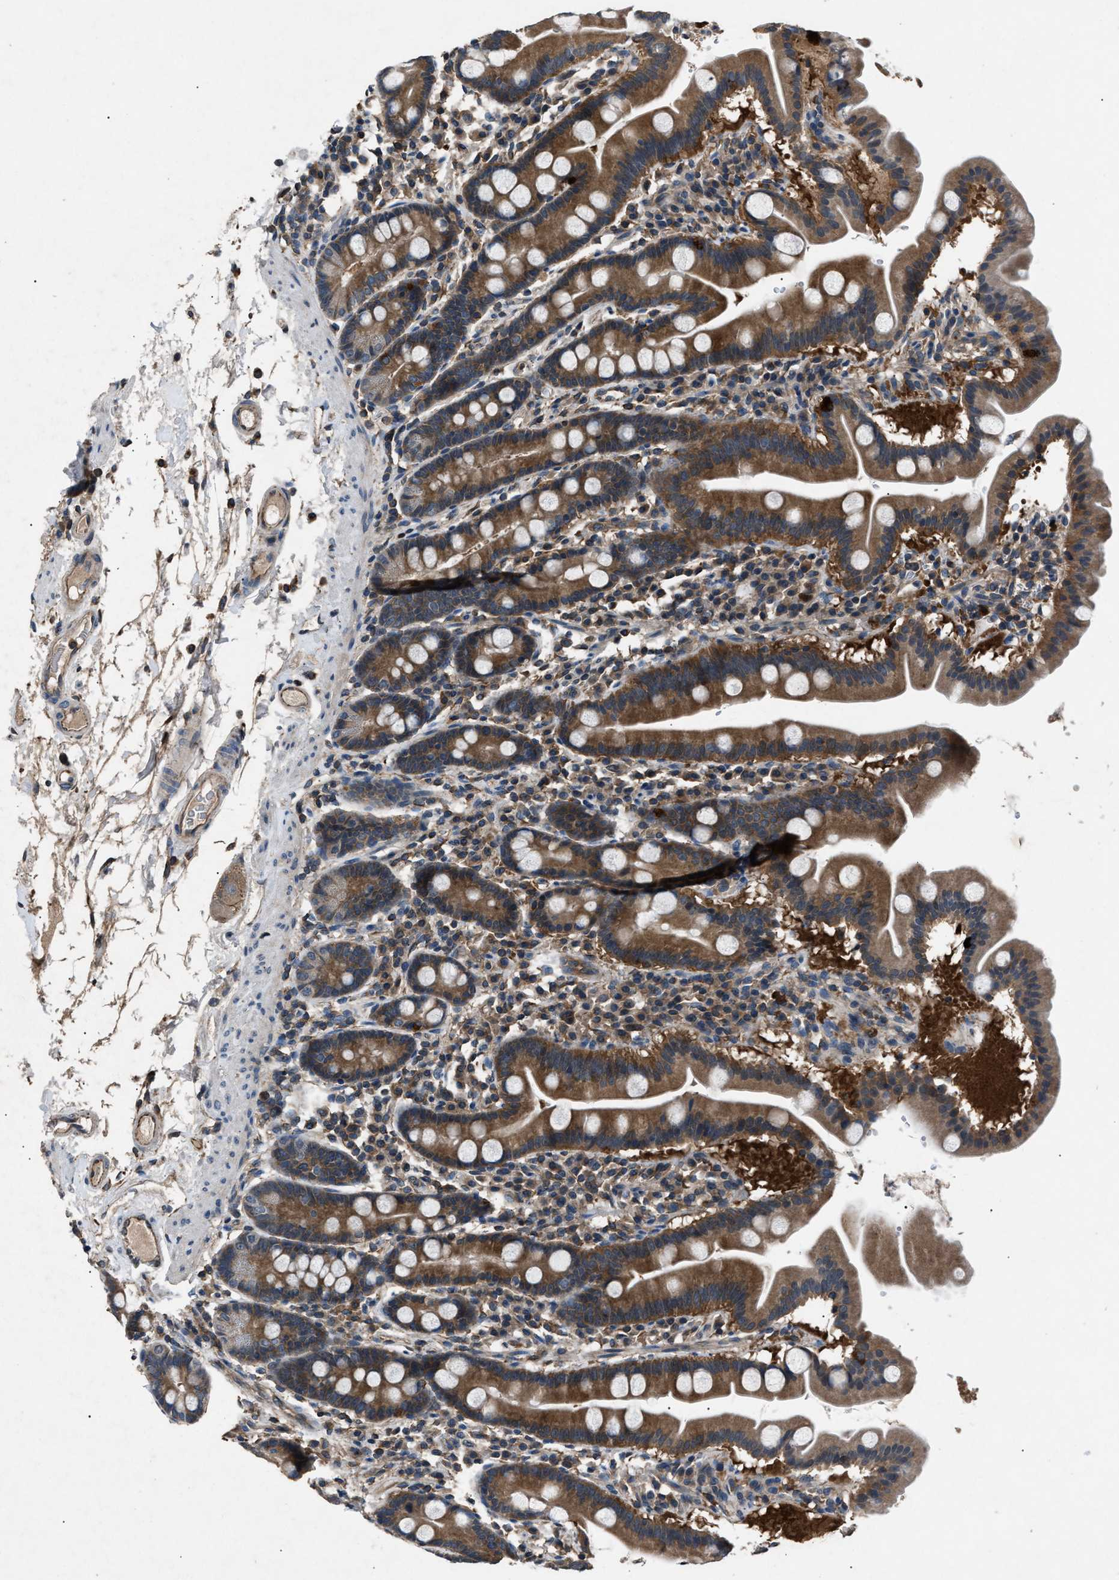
{"staining": {"intensity": "moderate", "quantity": ">75%", "location": "cytoplasmic/membranous"}, "tissue": "duodenum", "cell_type": "Glandular cells", "image_type": "normal", "snomed": [{"axis": "morphology", "description": "Normal tissue, NOS"}, {"axis": "topography", "description": "Duodenum"}], "caption": "Protein expression analysis of normal human duodenum reveals moderate cytoplasmic/membranous staining in about >75% of glandular cells.", "gene": "PPID", "patient": {"sex": "male", "age": 50}}